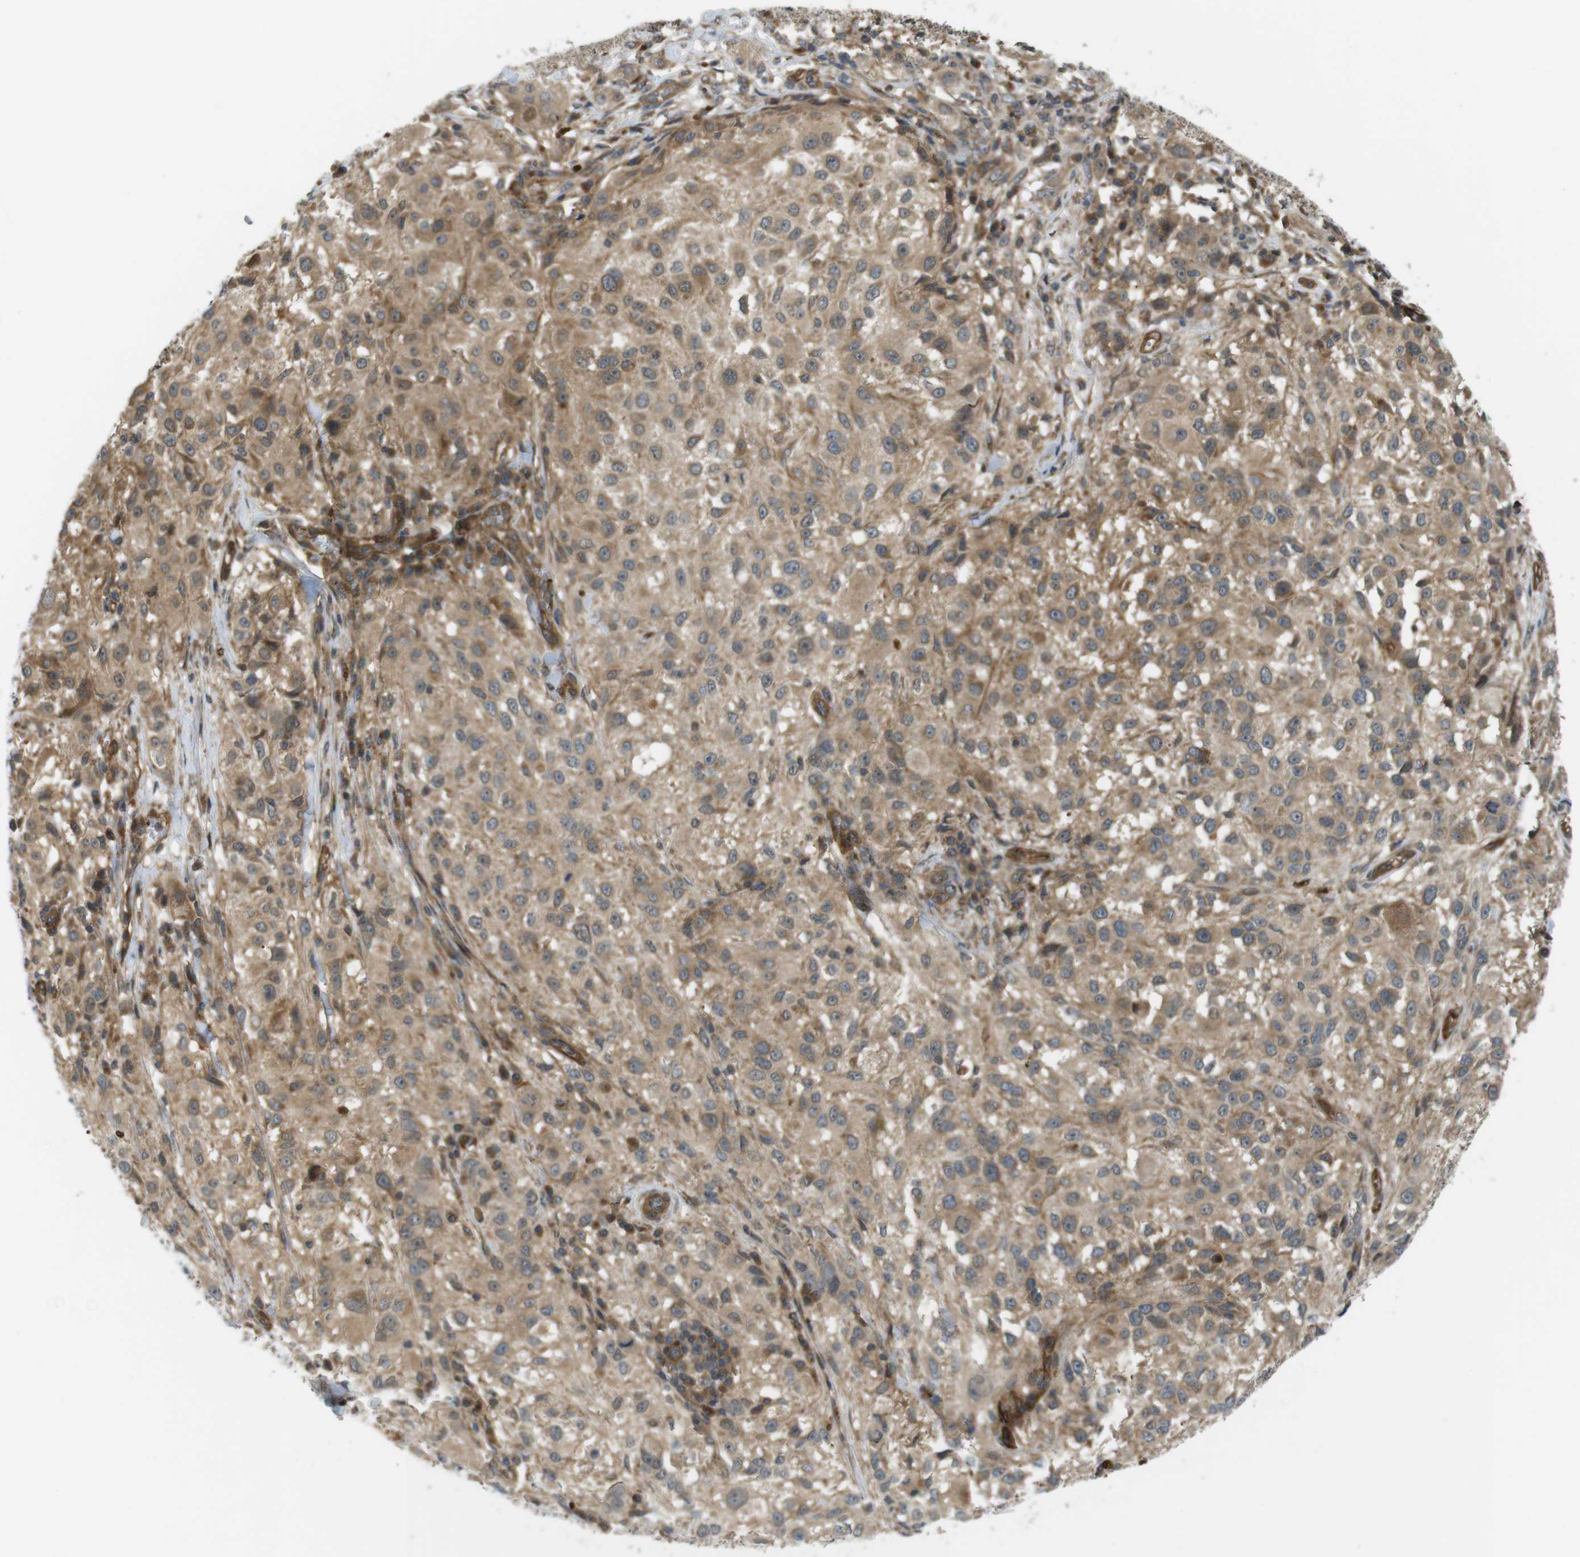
{"staining": {"intensity": "moderate", "quantity": ">75%", "location": "cytoplasmic/membranous"}, "tissue": "melanoma", "cell_type": "Tumor cells", "image_type": "cancer", "snomed": [{"axis": "morphology", "description": "Necrosis, NOS"}, {"axis": "morphology", "description": "Malignant melanoma, NOS"}, {"axis": "topography", "description": "Skin"}], "caption": "Immunohistochemistry (IHC) of melanoma shows medium levels of moderate cytoplasmic/membranous expression in approximately >75% of tumor cells.", "gene": "TSC1", "patient": {"sex": "female", "age": 87}}